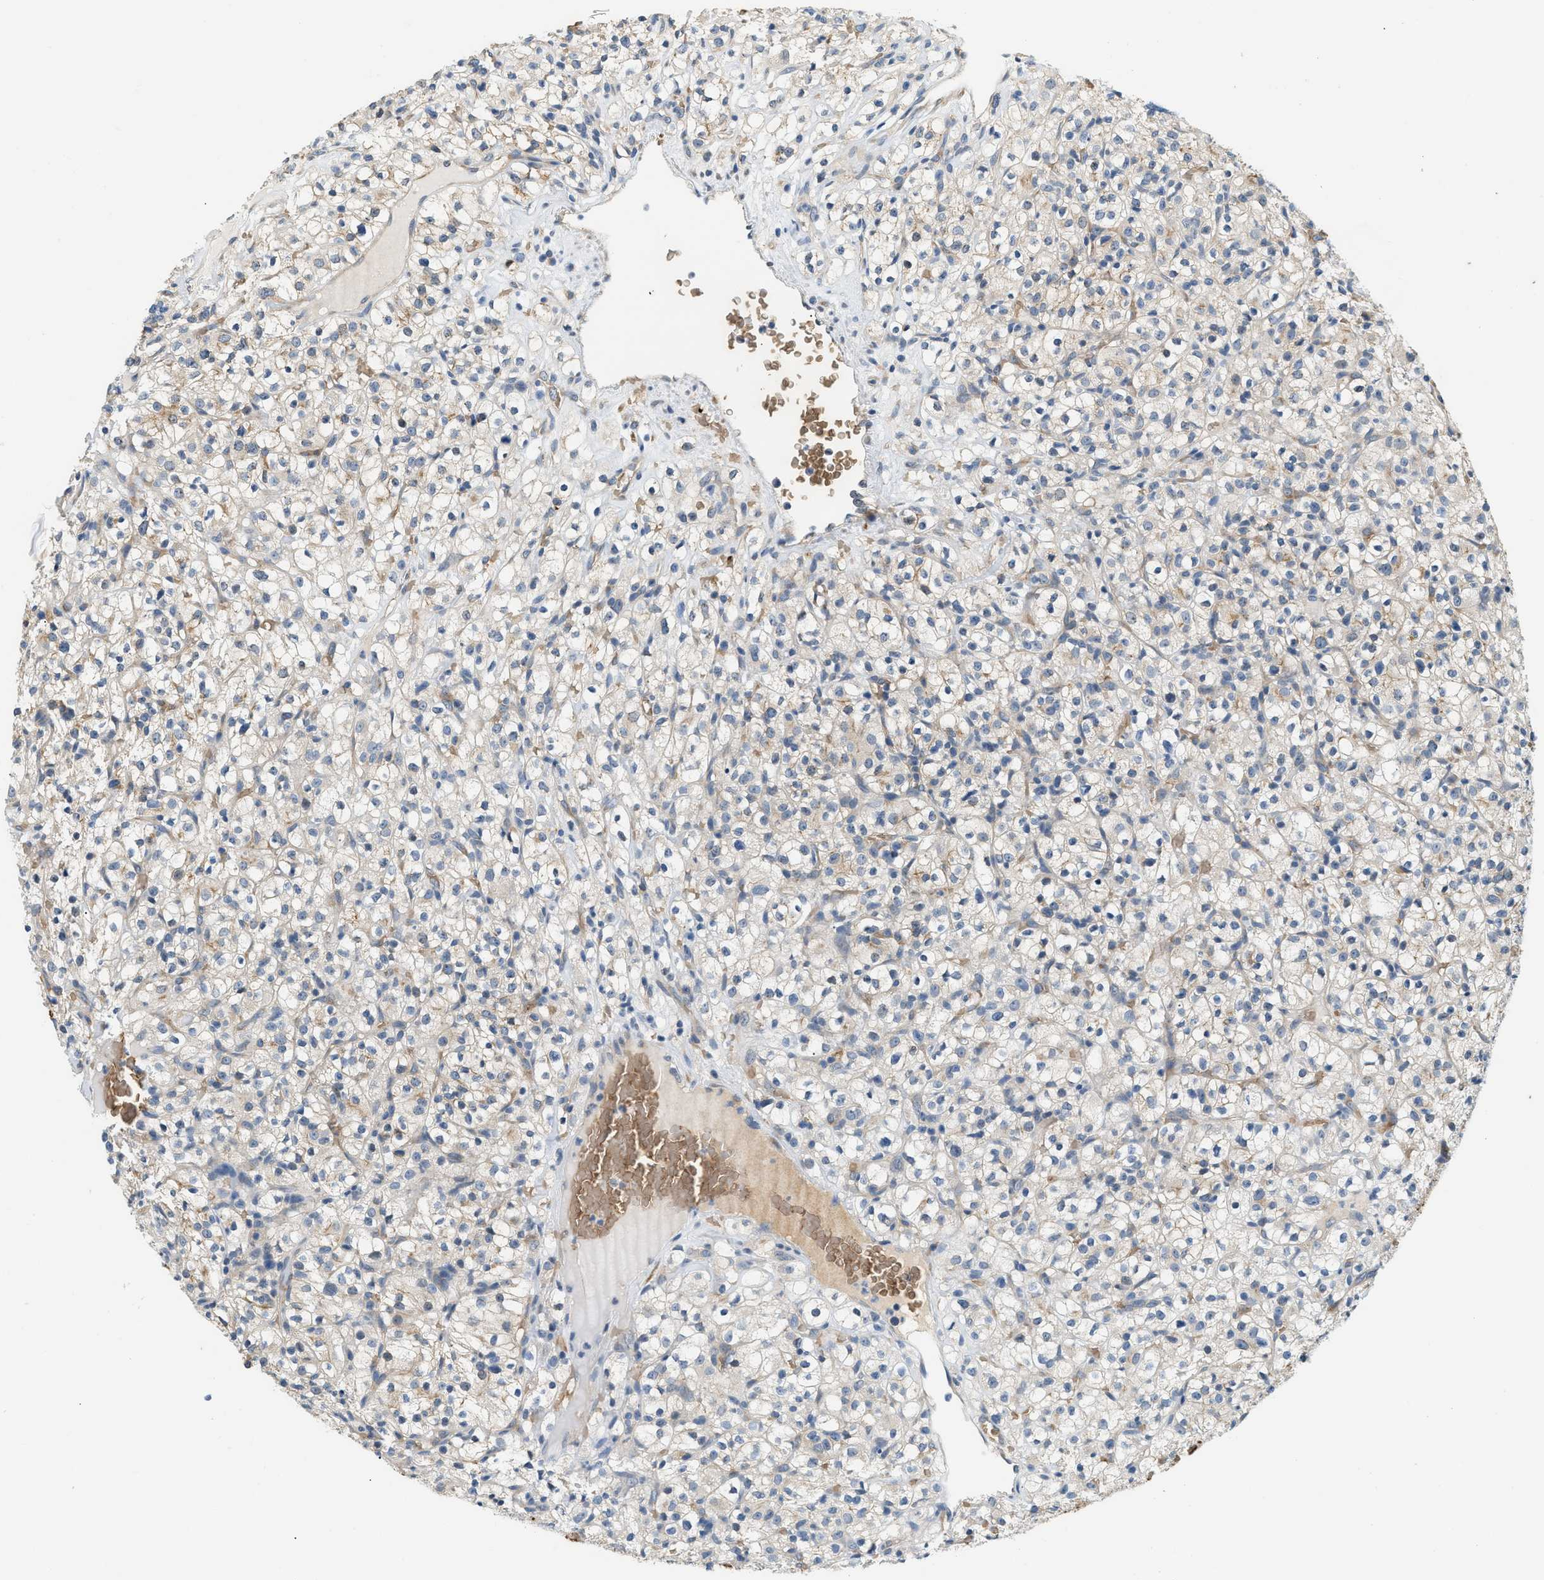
{"staining": {"intensity": "weak", "quantity": "25%-75%", "location": "cytoplasmic/membranous"}, "tissue": "renal cancer", "cell_type": "Tumor cells", "image_type": "cancer", "snomed": [{"axis": "morphology", "description": "Normal tissue, NOS"}, {"axis": "morphology", "description": "Adenocarcinoma, NOS"}, {"axis": "topography", "description": "Kidney"}], "caption": "There is low levels of weak cytoplasmic/membranous expression in tumor cells of renal cancer (adenocarcinoma), as demonstrated by immunohistochemical staining (brown color).", "gene": "CYTH2", "patient": {"sex": "female", "age": 72}}